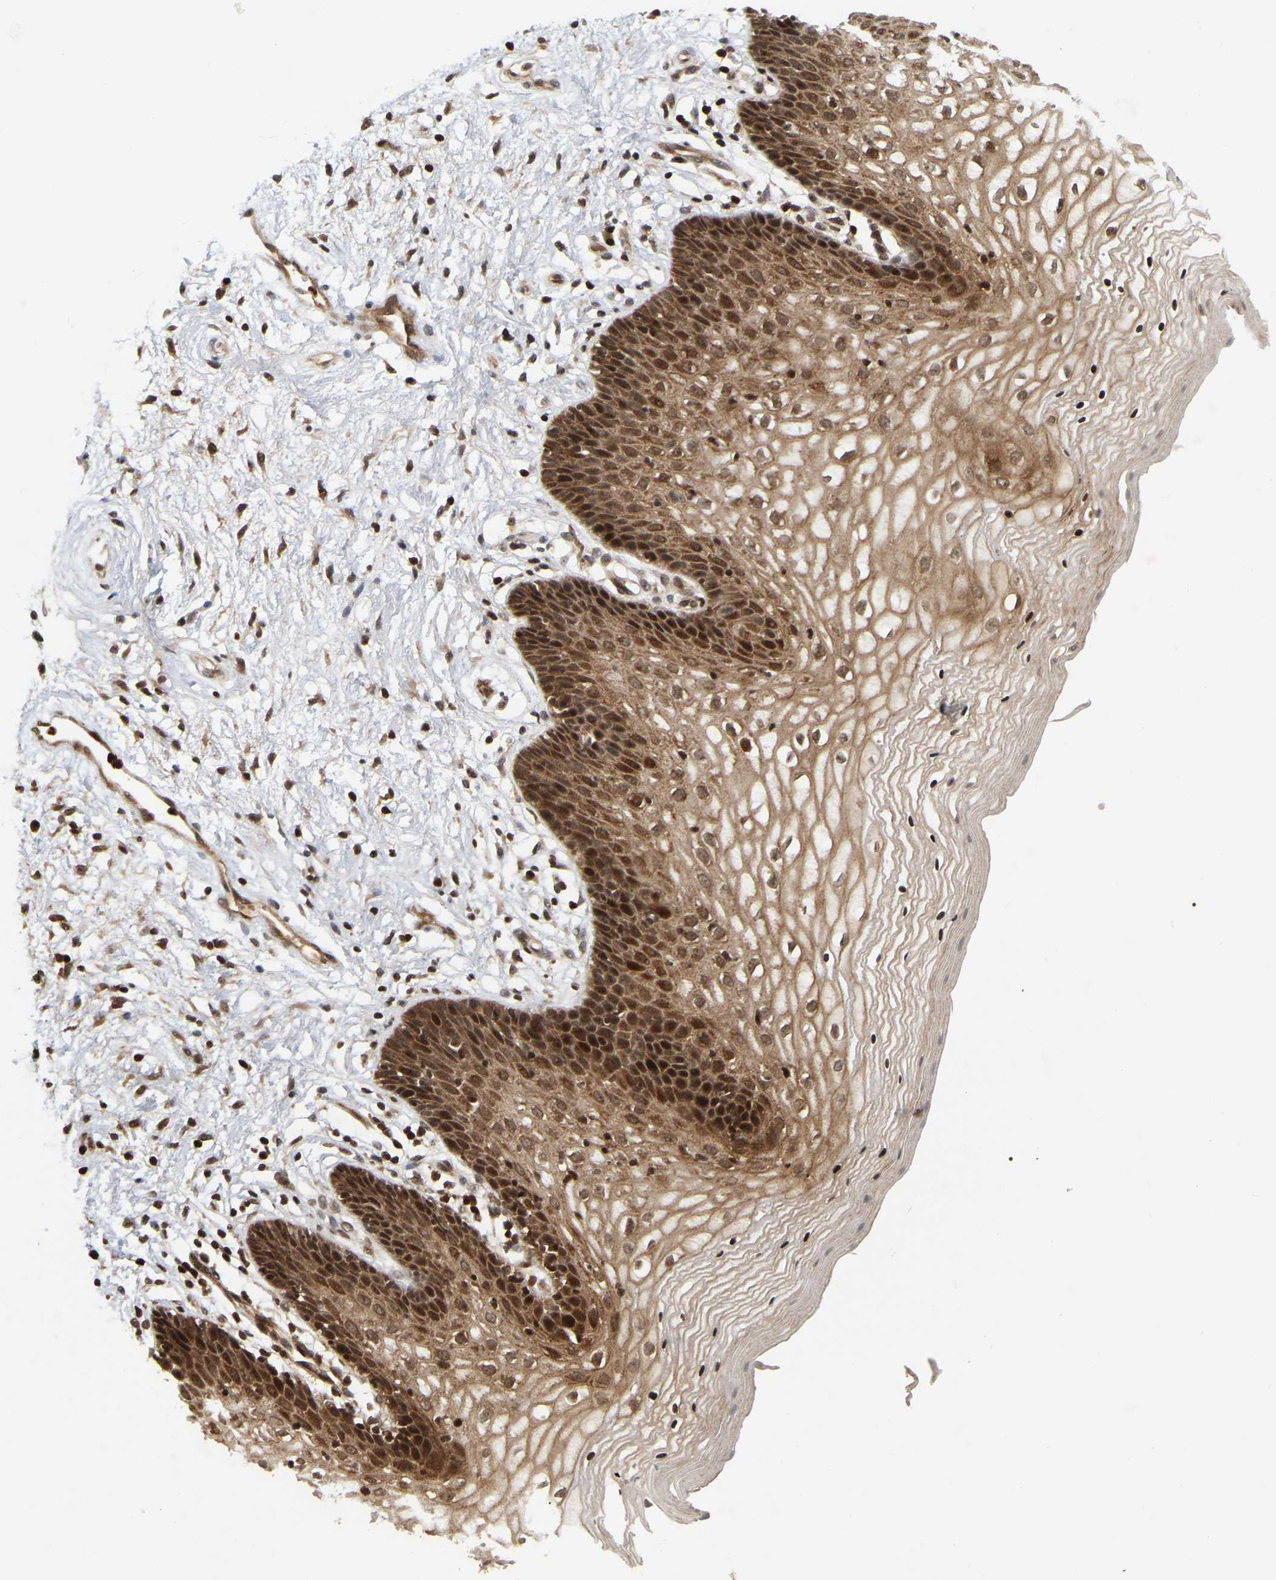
{"staining": {"intensity": "strong", "quantity": ">75%", "location": "cytoplasmic/membranous,nuclear"}, "tissue": "vagina", "cell_type": "Squamous epithelial cells", "image_type": "normal", "snomed": [{"axis": "morphology", "description": "Normal tissue, NOS"}, {"axis": "topography", "description": "Vagina"}], "caption": "The immunohistochemical stain highlights strong cytoplasmic/membranous,nuclear expression in squamous epithelial cells of unremarkable vagina.", "gene": "NFE2L2", "patient": {"sex": "female", "age": 34}}